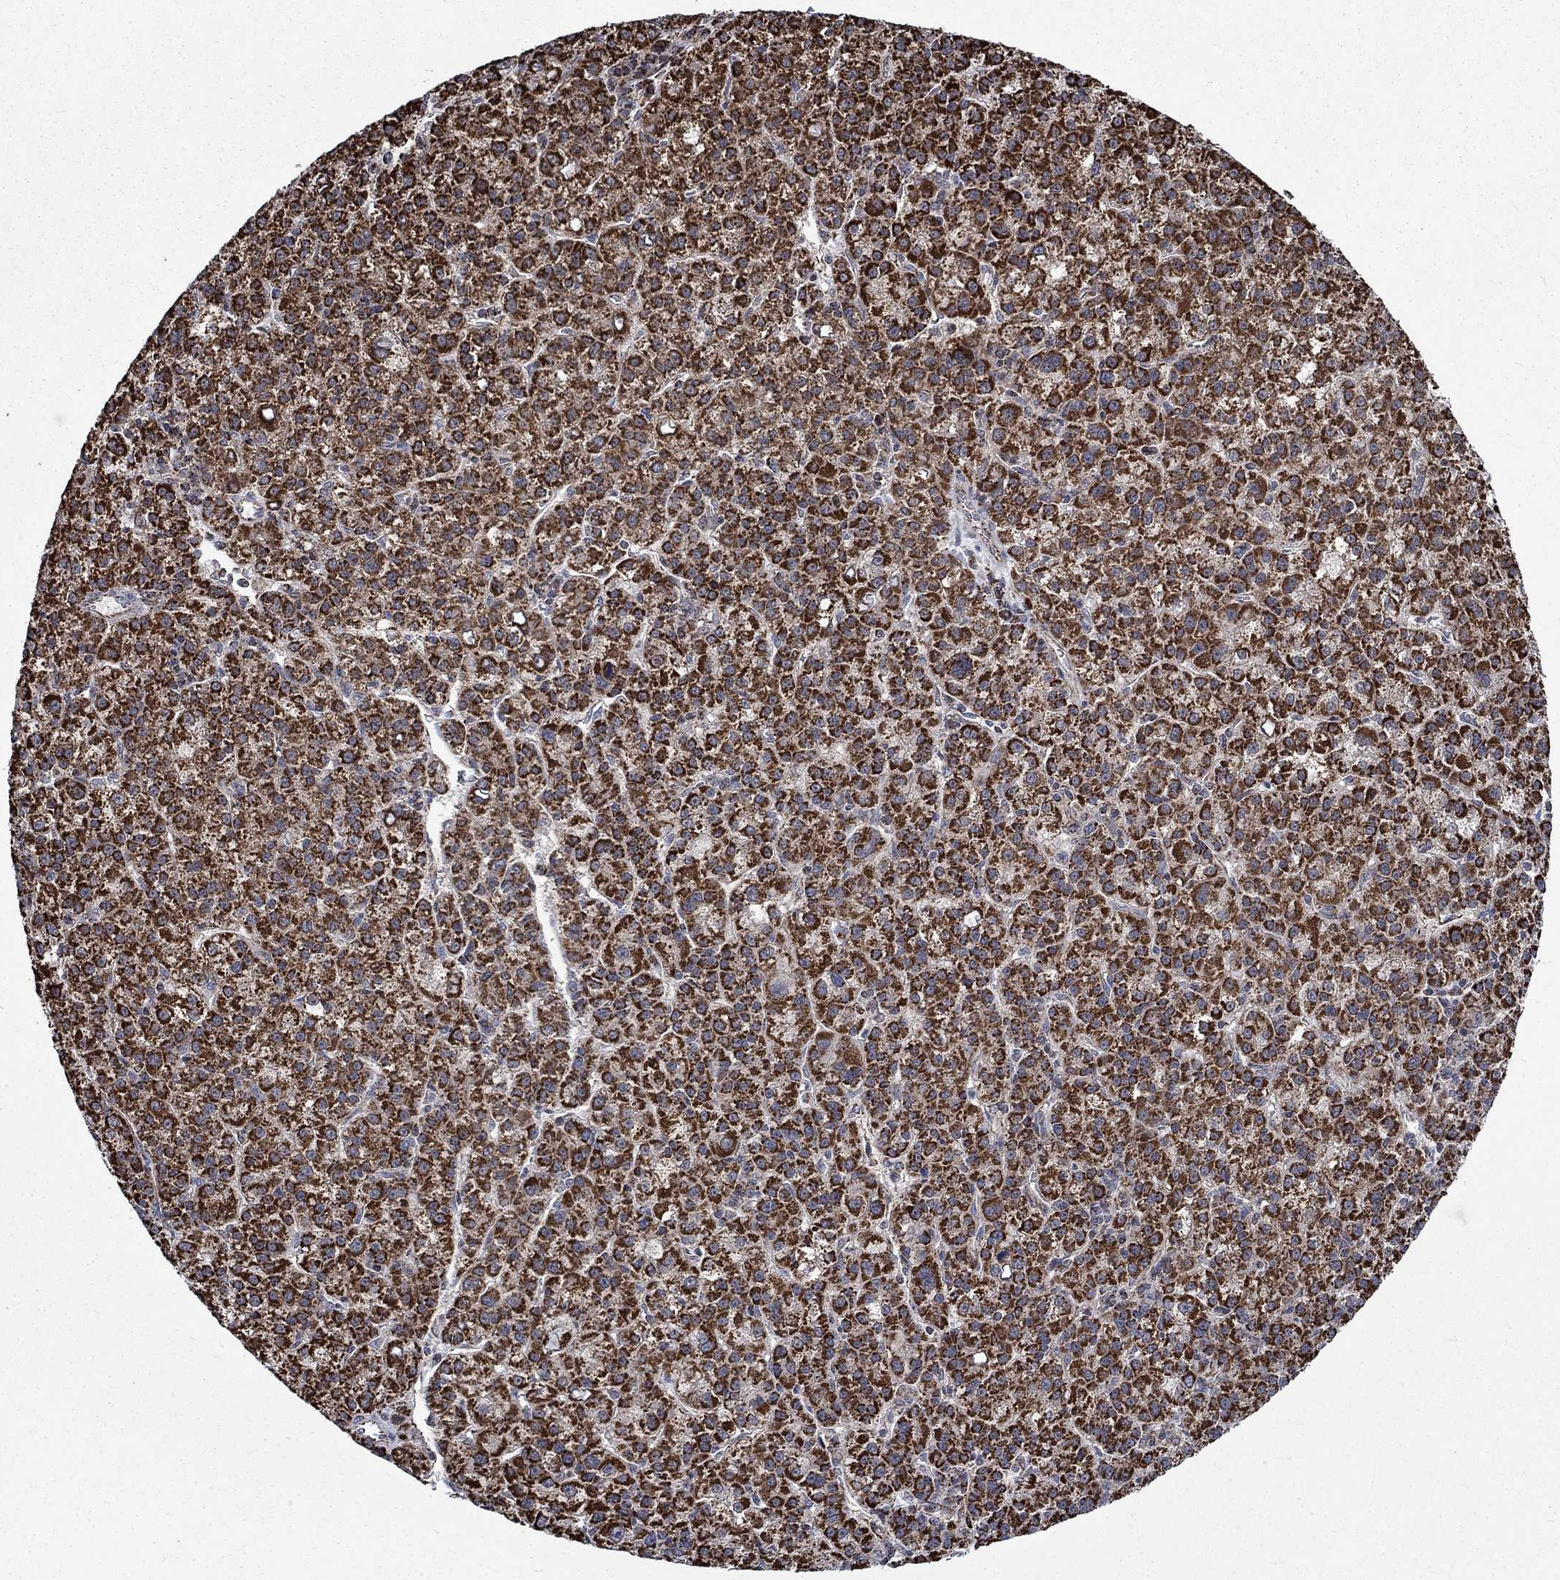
{"staining": {"intensity": "strong", "quantity": ">75%", "location": "cytoplasmic/membranous"}, "tissue": "liver cancer", "cell_type": "Tumor cells", "image_type": "cancer", "snomed": [{"axis": "morphology", "description": "Carcinoma, Hepatocellular, NOS"}, {"axis": "topography", "description": "Liver"}], "caption": "Protein staining displays strong cytoplasmic/membranous positivity in approximately >75% of tumor cells in liver hepatocellular carcinoma.", "gene": "MOAP1", "patient": {"sex": "female", "age": 60}}